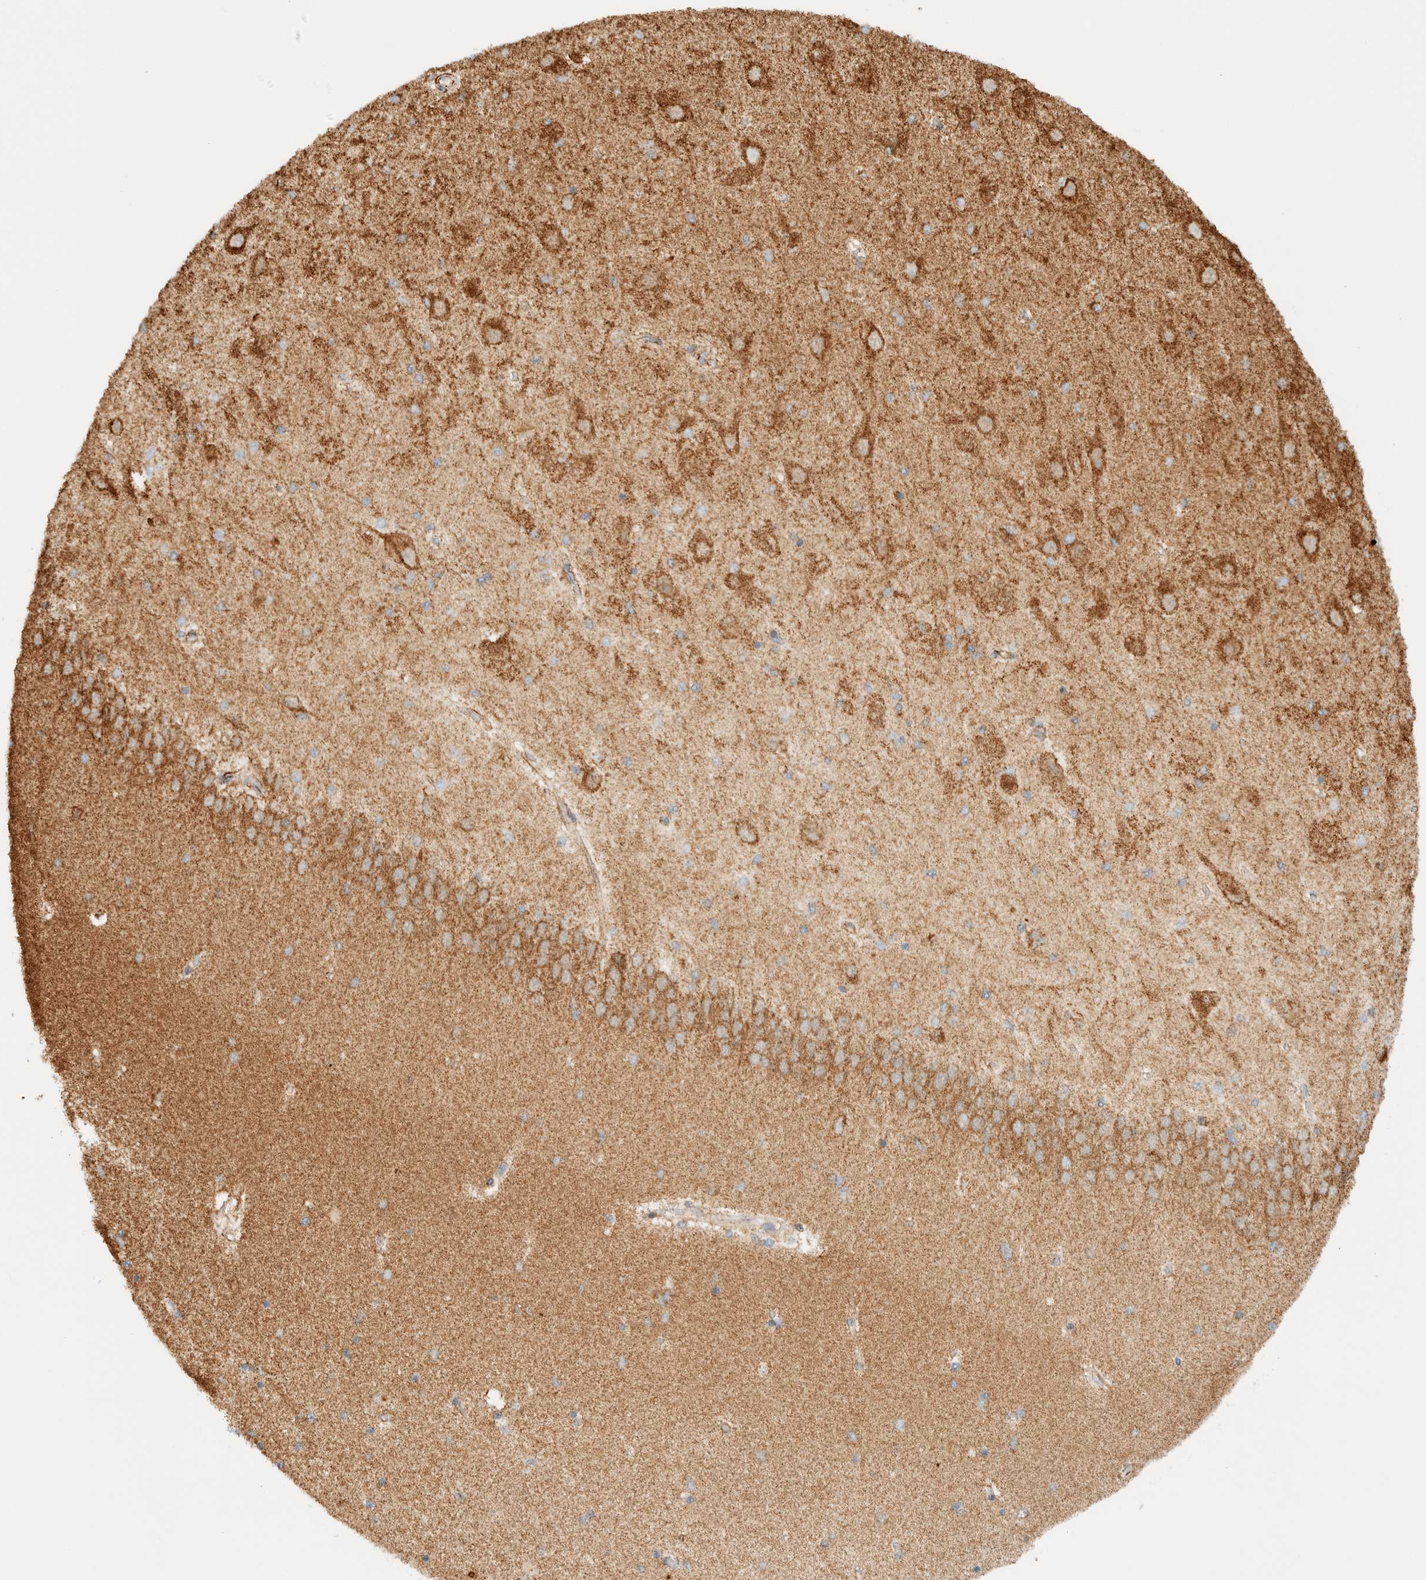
{"staining": {"intensity": "moderate", "quantity": ">75%", "location": "cytoplasmic/membranous"}, "tissue": "hippocampus", "cell_type": "Glial cells", "image_type": "normal", "snomed": [{"axis": "morphology", "description": "Normal tissue, NOS"}, {"axis": "topography", "description": "Hippocampus"}], "caption": "The immunohistochemical stain labels moderate cytoplasmic/membranous expression in glial cells of unremarkable hippocampus.", "gene": "KIFAP3", "patient": {"sex": "female", "age": 54}}